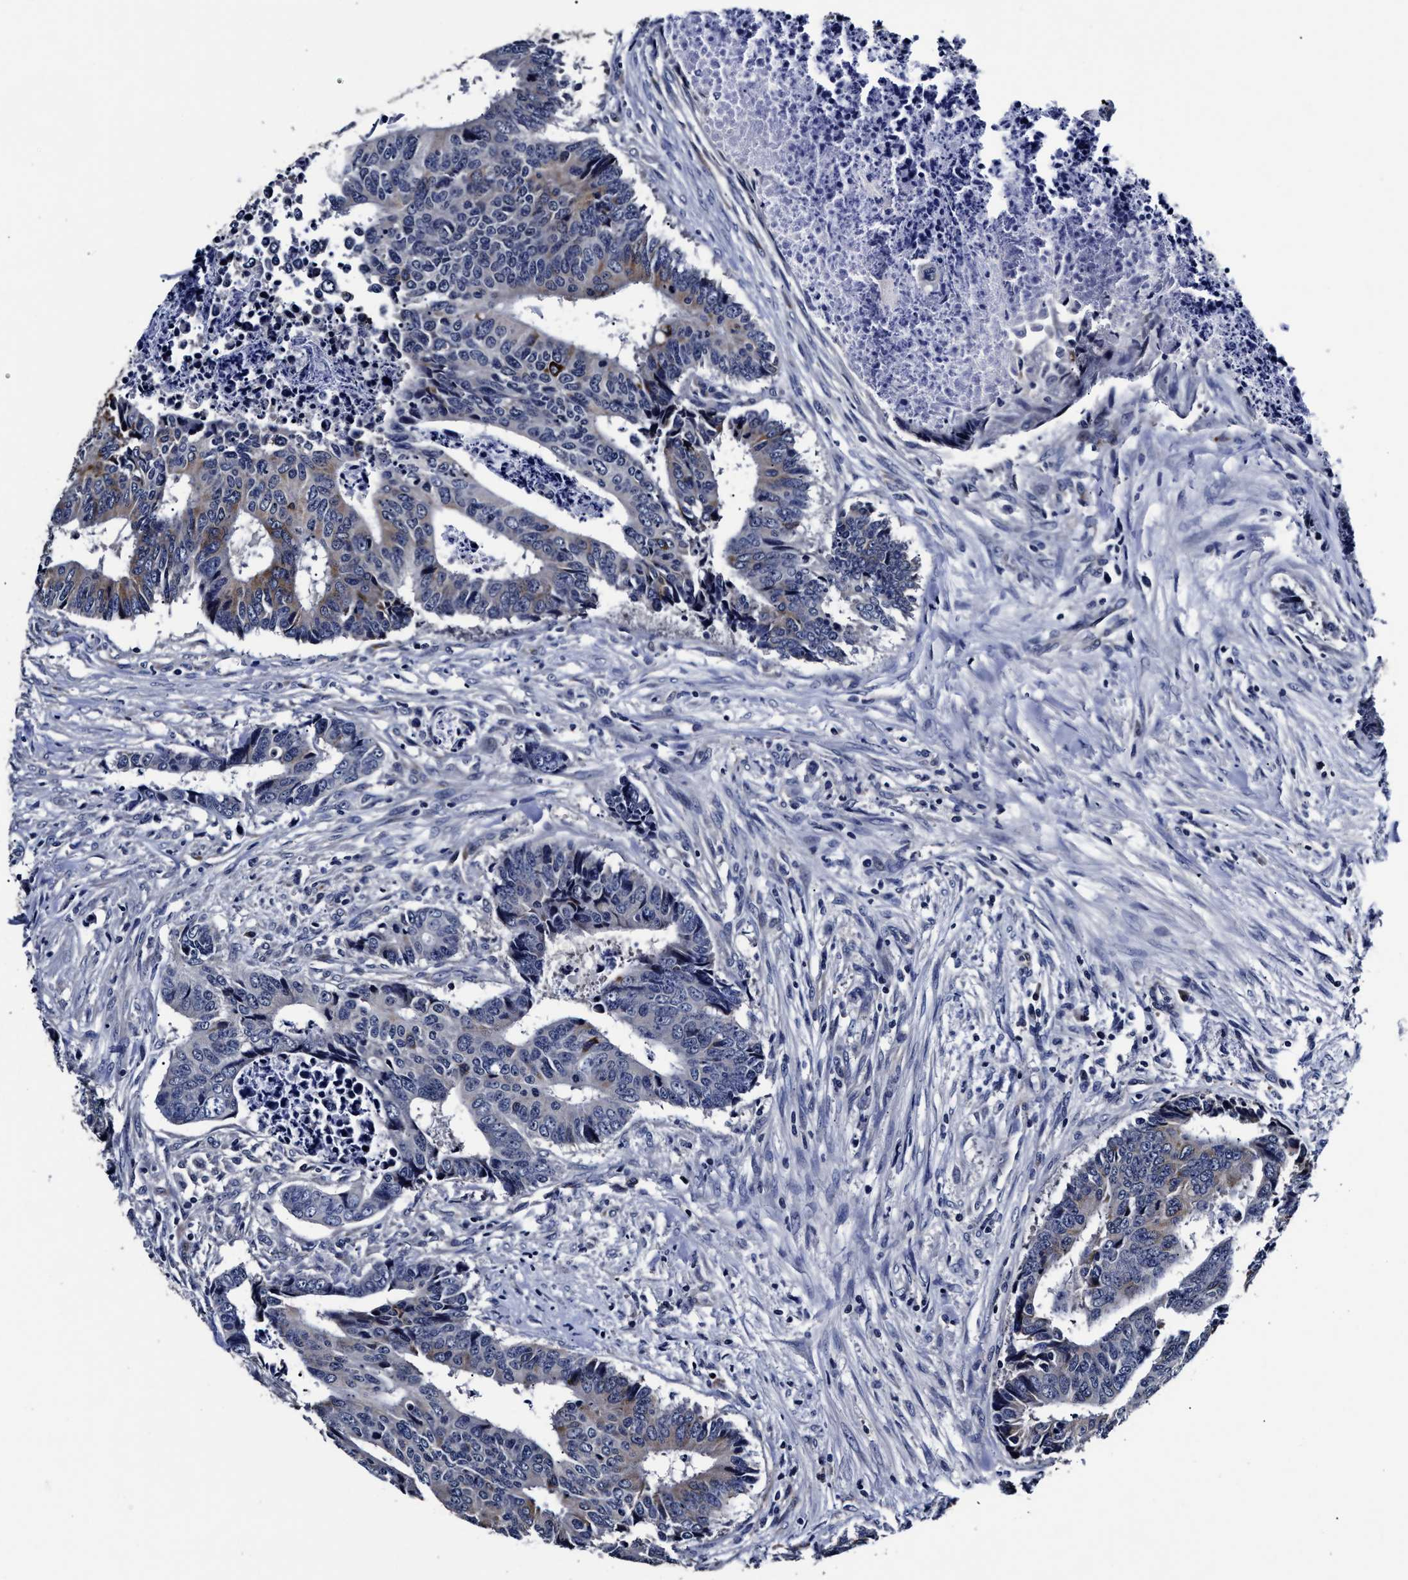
{"staining": {"intensity": "weak", "quantity": "<25%", "location": "cytoplasmic/membranous"}, "tissue": "colorectal cancer", "cell_type": "Tumor cells", "image_type": "cancer", "snomed": [{"axis": "morphology", "description": "Adenocarcinoma, NOS"}, {"axis": "topography", "description": "Rectum"}], "caption": "The histopathology image reveals no significant staining in tumor cells of colorectal cancer. (DAB IHC visualized using brightfield microscopy, high magnification).", "gene": "OLFML2A", "patient": {"sex": "male", "age": 84}}